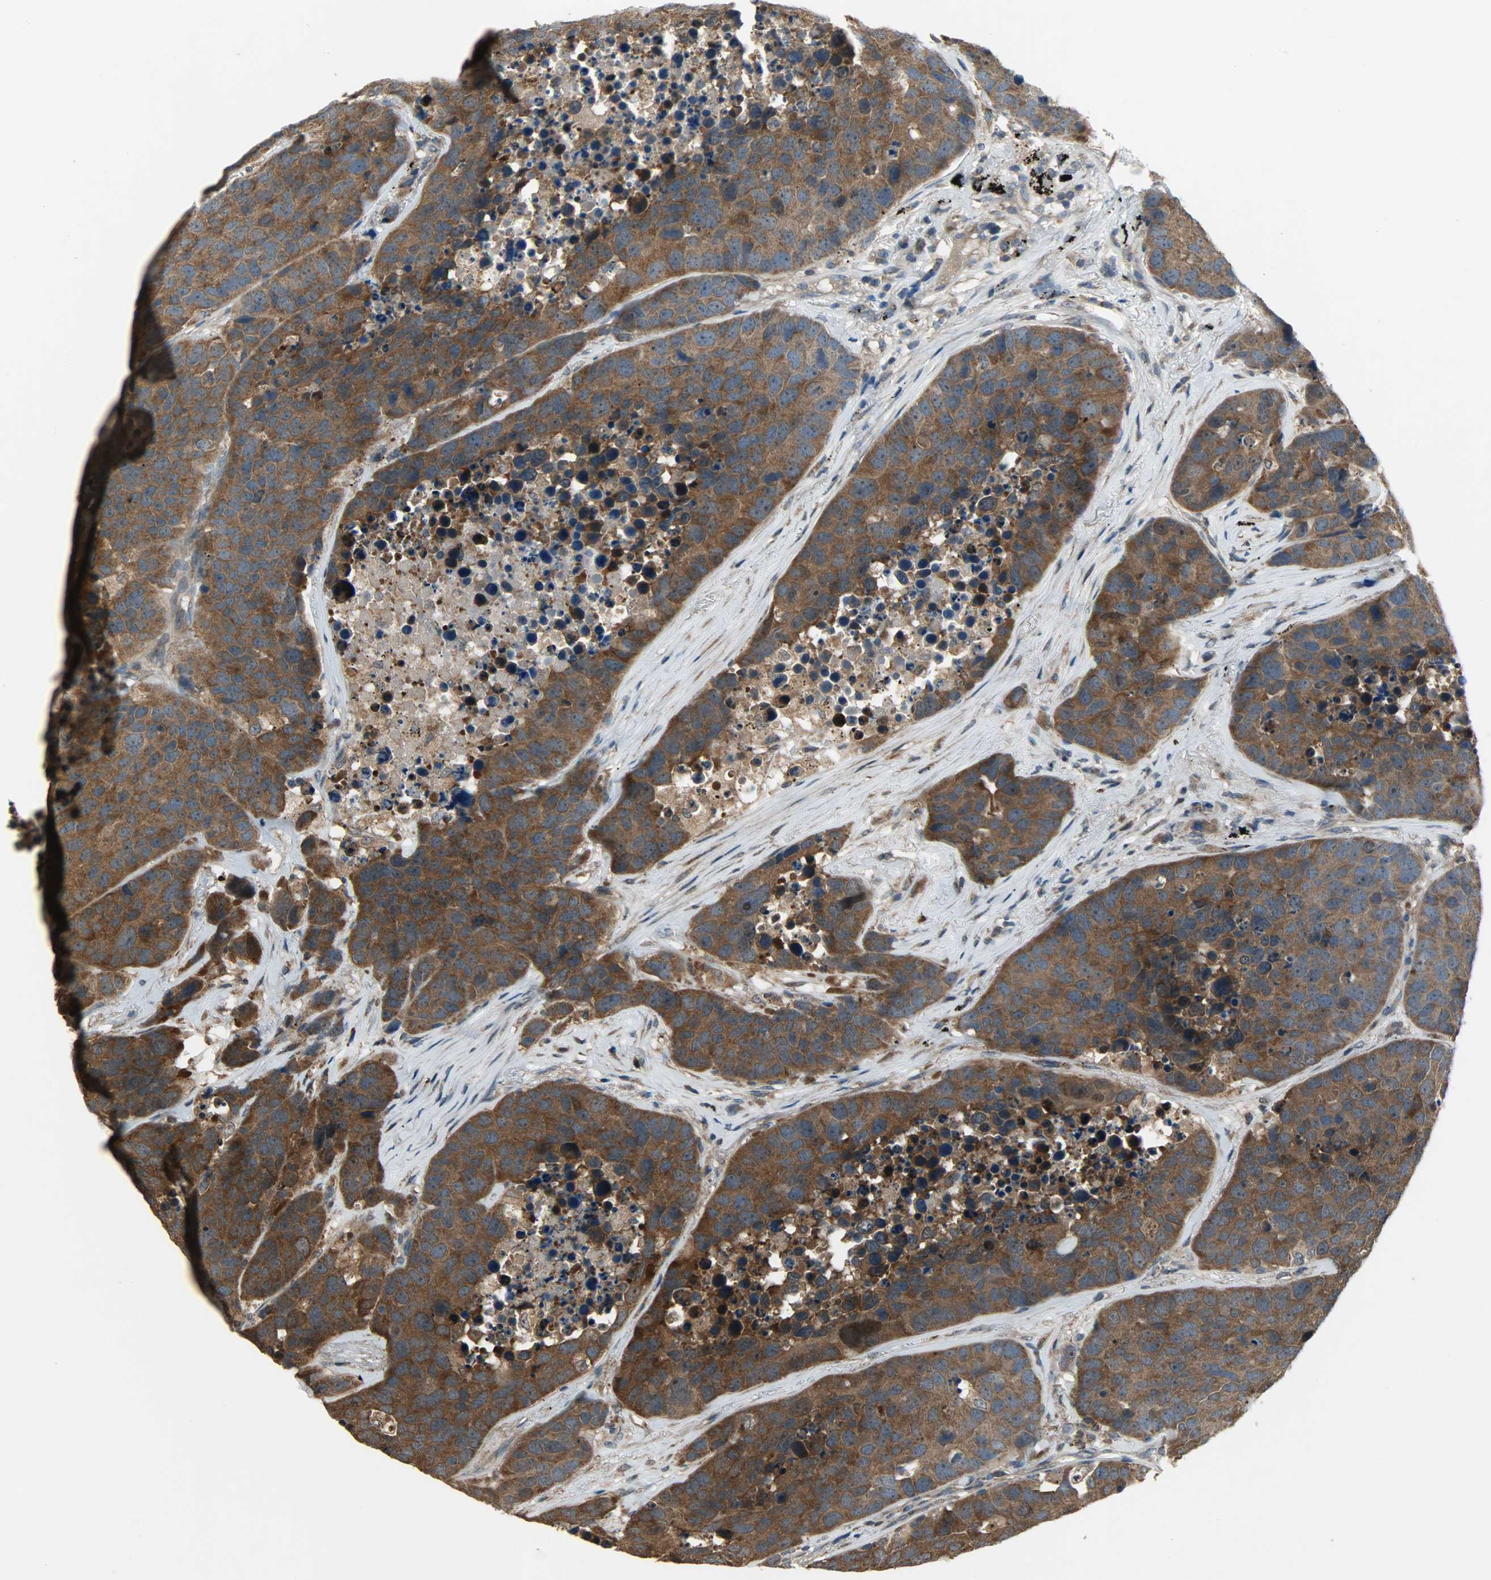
{"staining": {"intensity": "strong", "quantity": ">75%", "location": "cytoplasmic/membranous"}, "tissue": "carcinoid", "cell_type": "Tumor cells", "image_type": "cancer", "snomed": [{"axis": "morphology", "description": "Carcinoid, malignant, NOS"}, {"axis": "topography", "description": "Lung"}], "caption": "Malignant carcinoid stained with immunohistochemistry demonstrates strong cytoplasmic/membranous expression in approximately >75% of tumor cells.", "gene": "AMT", "patient": {"sex": "male", "age": 60}}